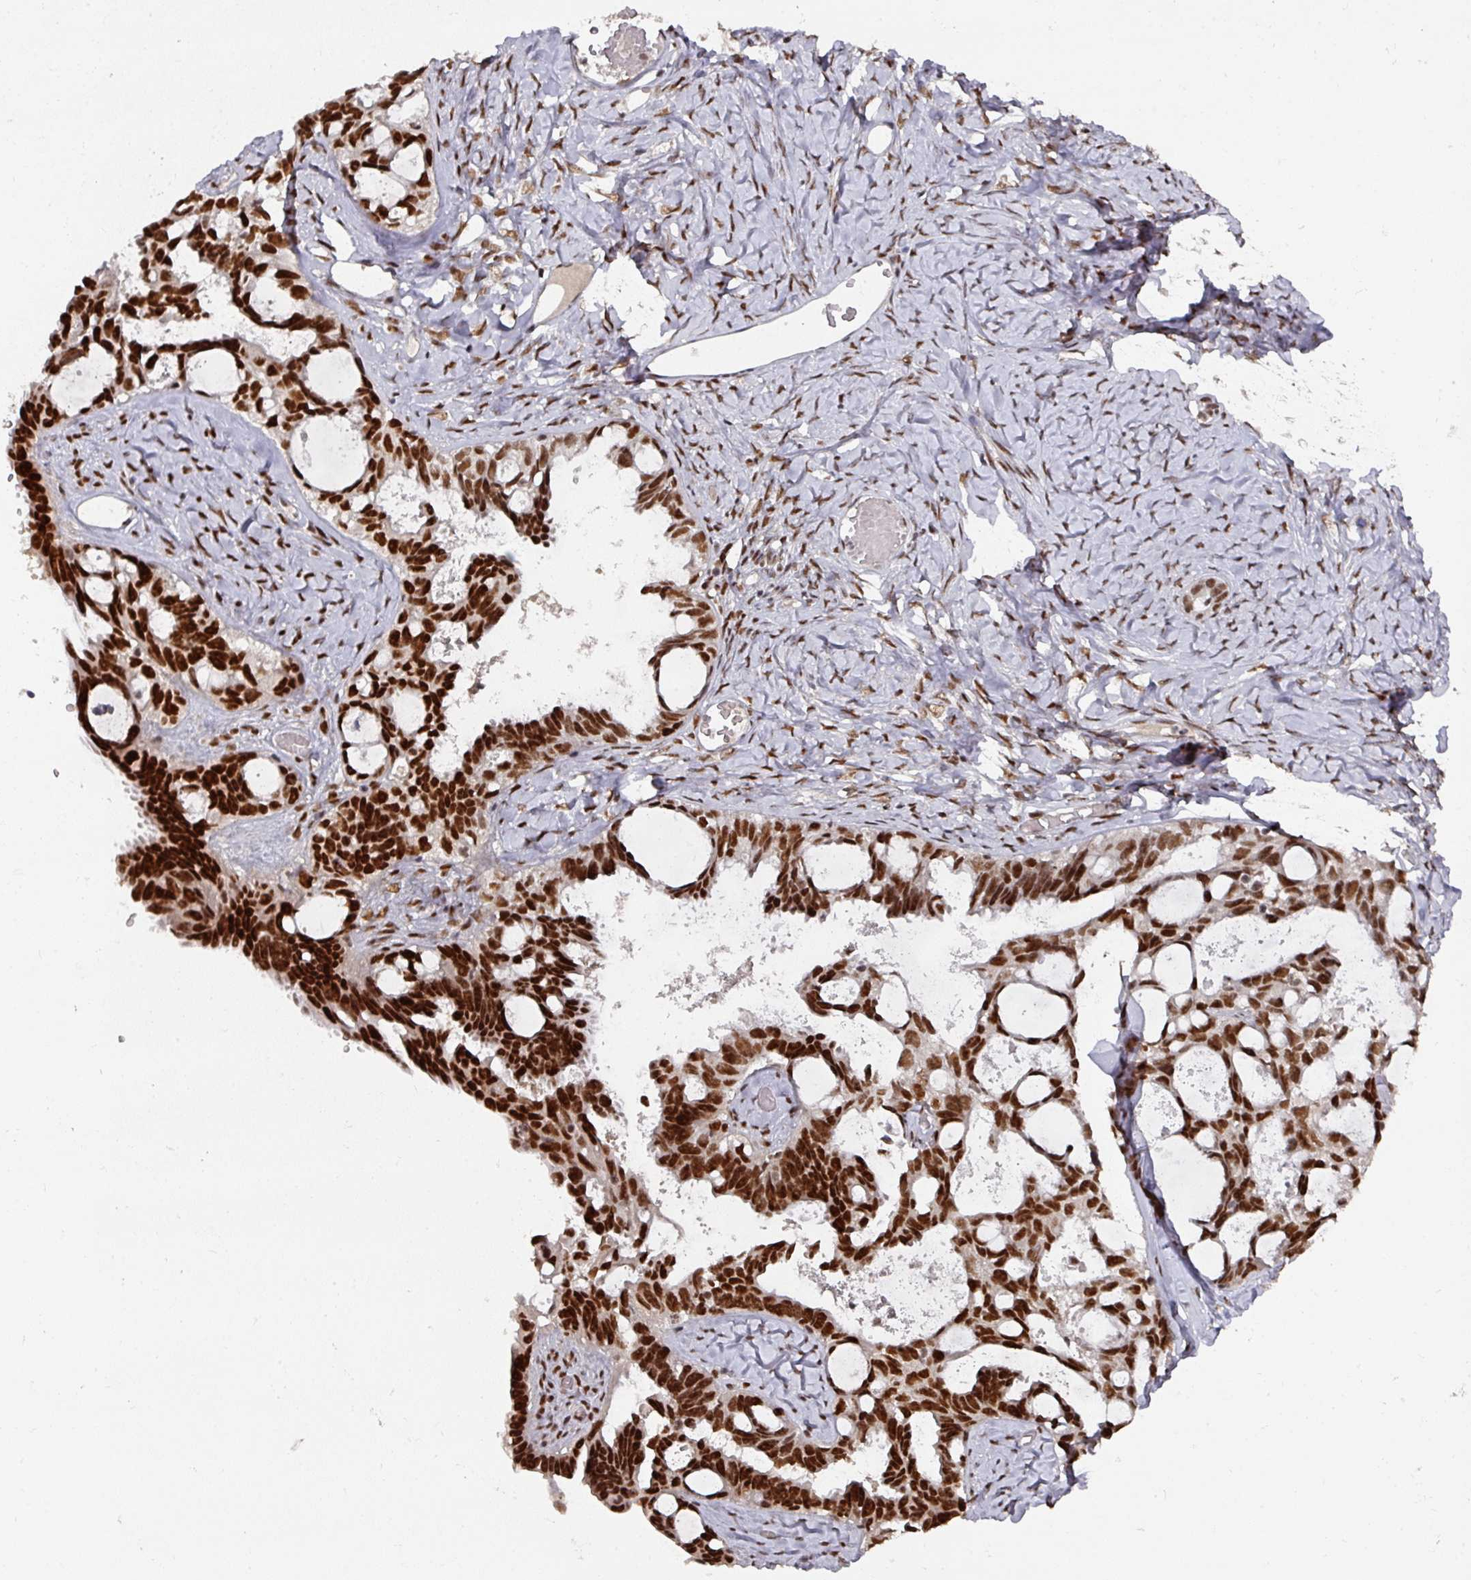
{"staining": {"intensity": "strong", "quantity": ">75%", "location": "nuclear"}, "tissue": "ovarian cancer", "cell_type": "Tumor cells", "image_type": "cancer", "snomed": [{"axis": "morphology", "description": "Cystadenocarcinoma, serous, NOS"}, {"axis": "topography", "description": "Ovary"}], "caption": "Immunohistochemical staining of ovarian serous cystadenocarcinoma displays strong nuclear protein staining in about >75% of tumor cells.", "gene": "MEPCE", "patient": {"sex": "female", "age": 69}}